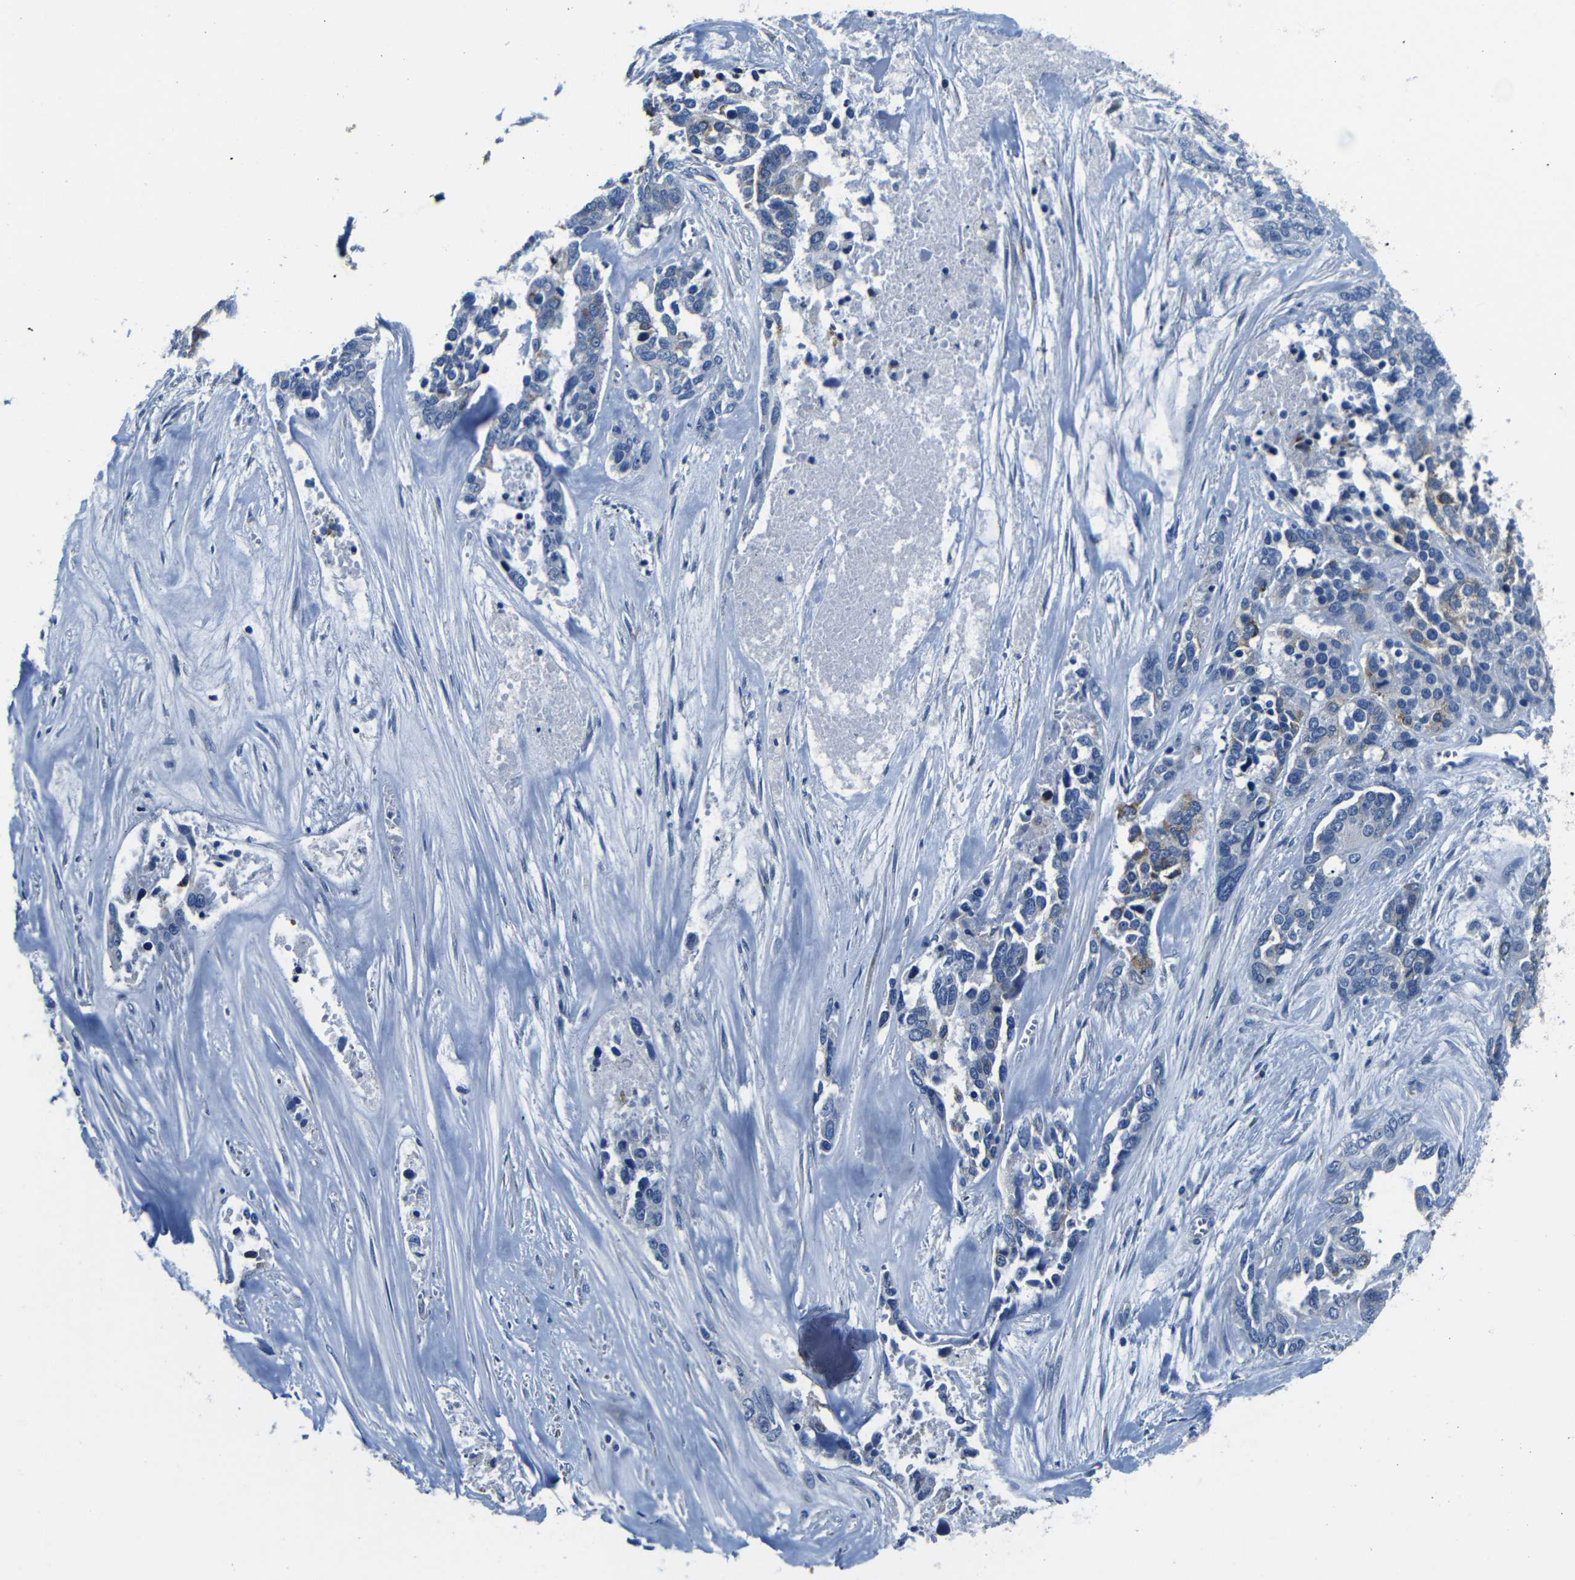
{"staining": {"intensity": "moderate", "quantity": "<25%", "location": "cytoplasmic/membranous"}, "tissue": "ovarian cancer", "cell_type": "Tumor cells", "image_type": "cancer", "snomed": [{"axis": "morphology", "description": "Cystadenocarcinoma, serous, NOS"}, {"axis": "topography", "description": "Ovary"}], "caption": "Immunohistochemistry (DAB (3,3'-diaminobenzidine)) staining of human ovarian cancer exhibits moderate cytoplasmic/membranous protein positivity in about <25% of tumor cells.", "gene": "TNFAIP1", "patient": {"sex": "female", "age": 44}}